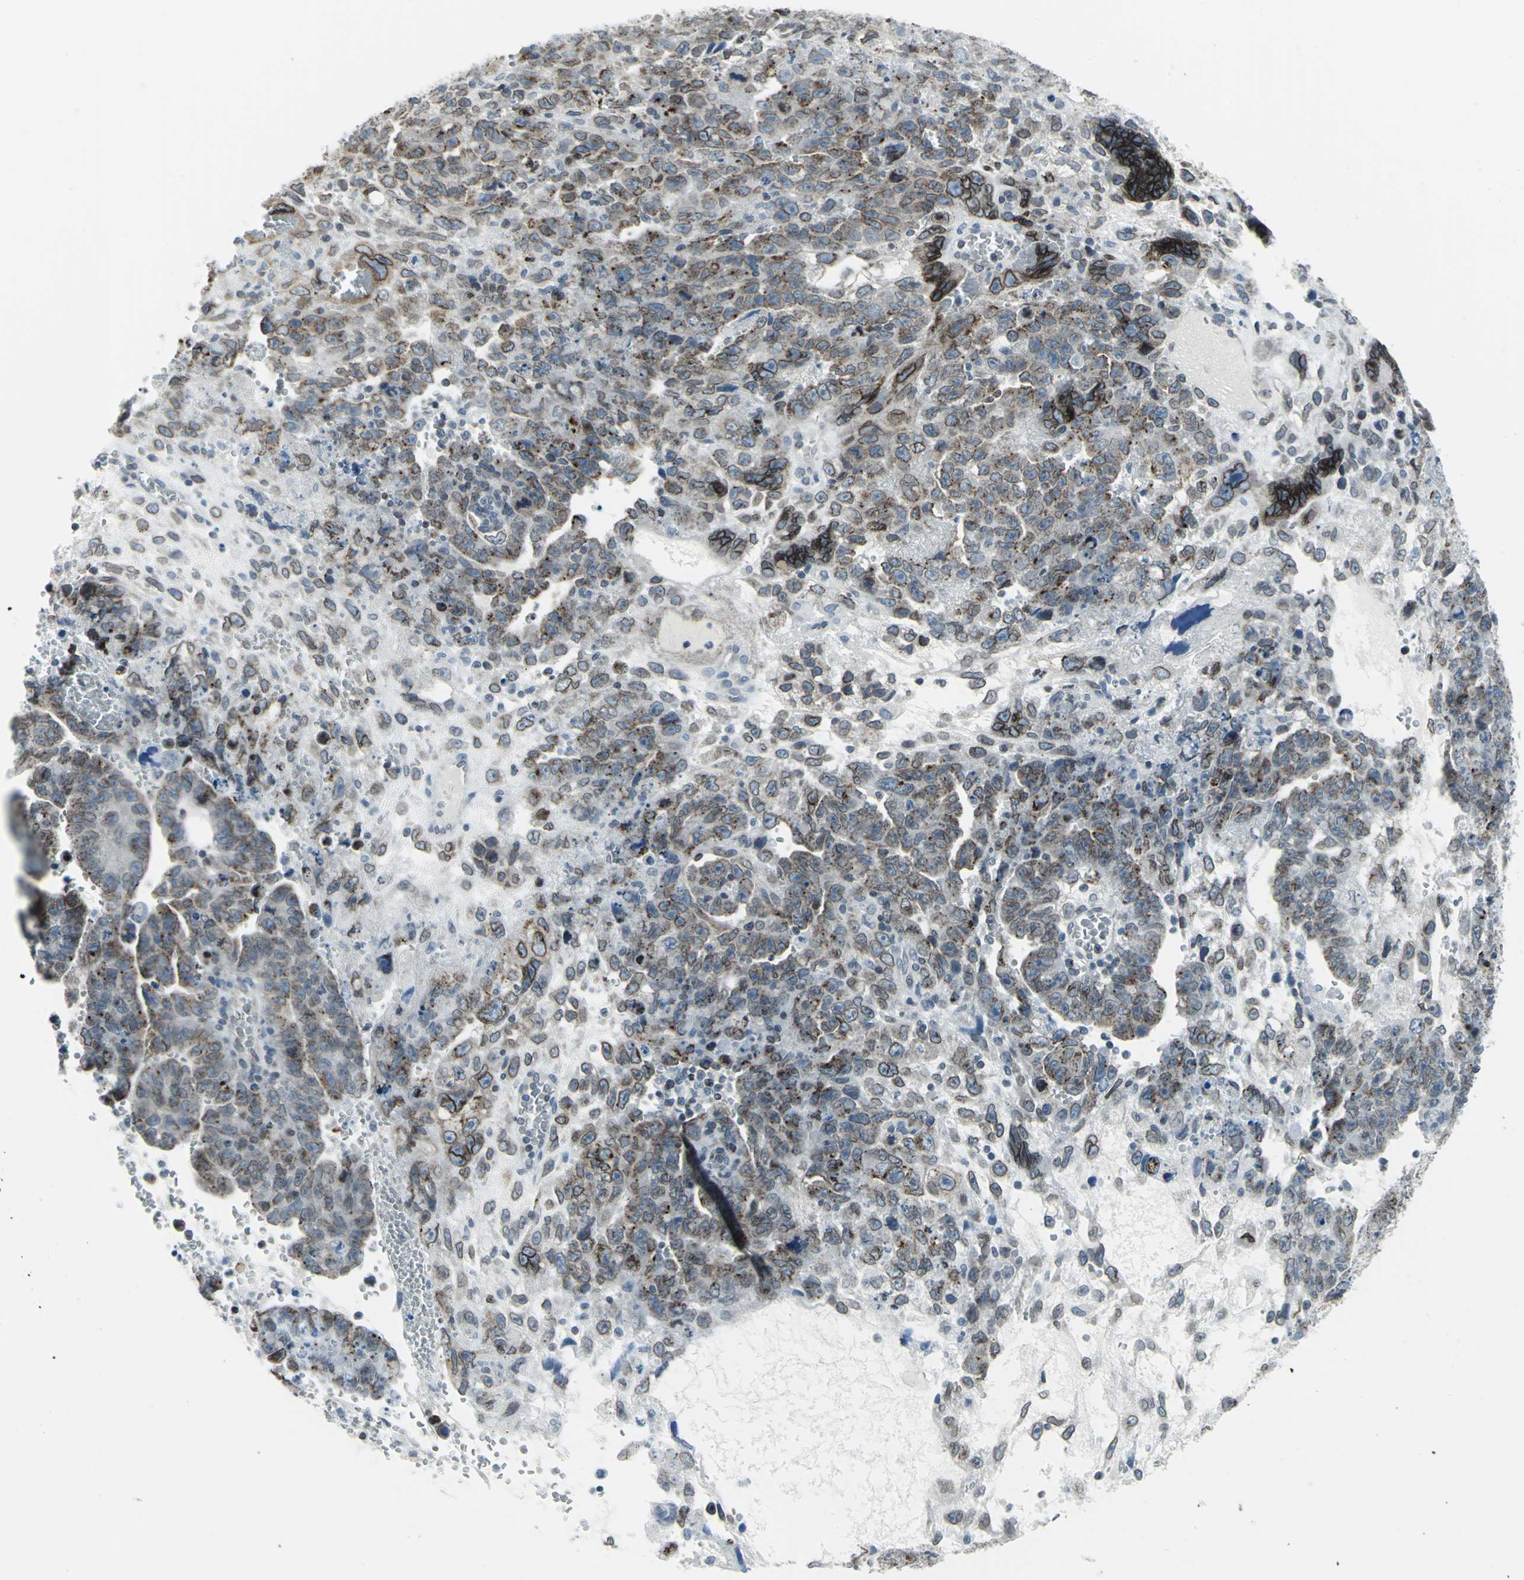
{"staining": {"intensity": "moderate", "quantity": ">75%", "location": "cytoplasmic/membranous,nuclear"}, "tissue": "testis cancer", "cell_type": "Tumor cells", "image_type": "cancer", "snomed": [{"axis": "morphology", "description": "Carcinoma, Embryonal, NOS"}, {"axis": "topography", "description": "Testis"}], "caption": "IHC of human testis cancer reveals medium levels of moderate cytoplasmic/membranous and nuclear expression in about >75% of tumor cells. The protein of interest is shown in brown color, while the nuclei are stained blue.", "gene": "SNUPN", "patient": {"sex": "male", "age": 28}}